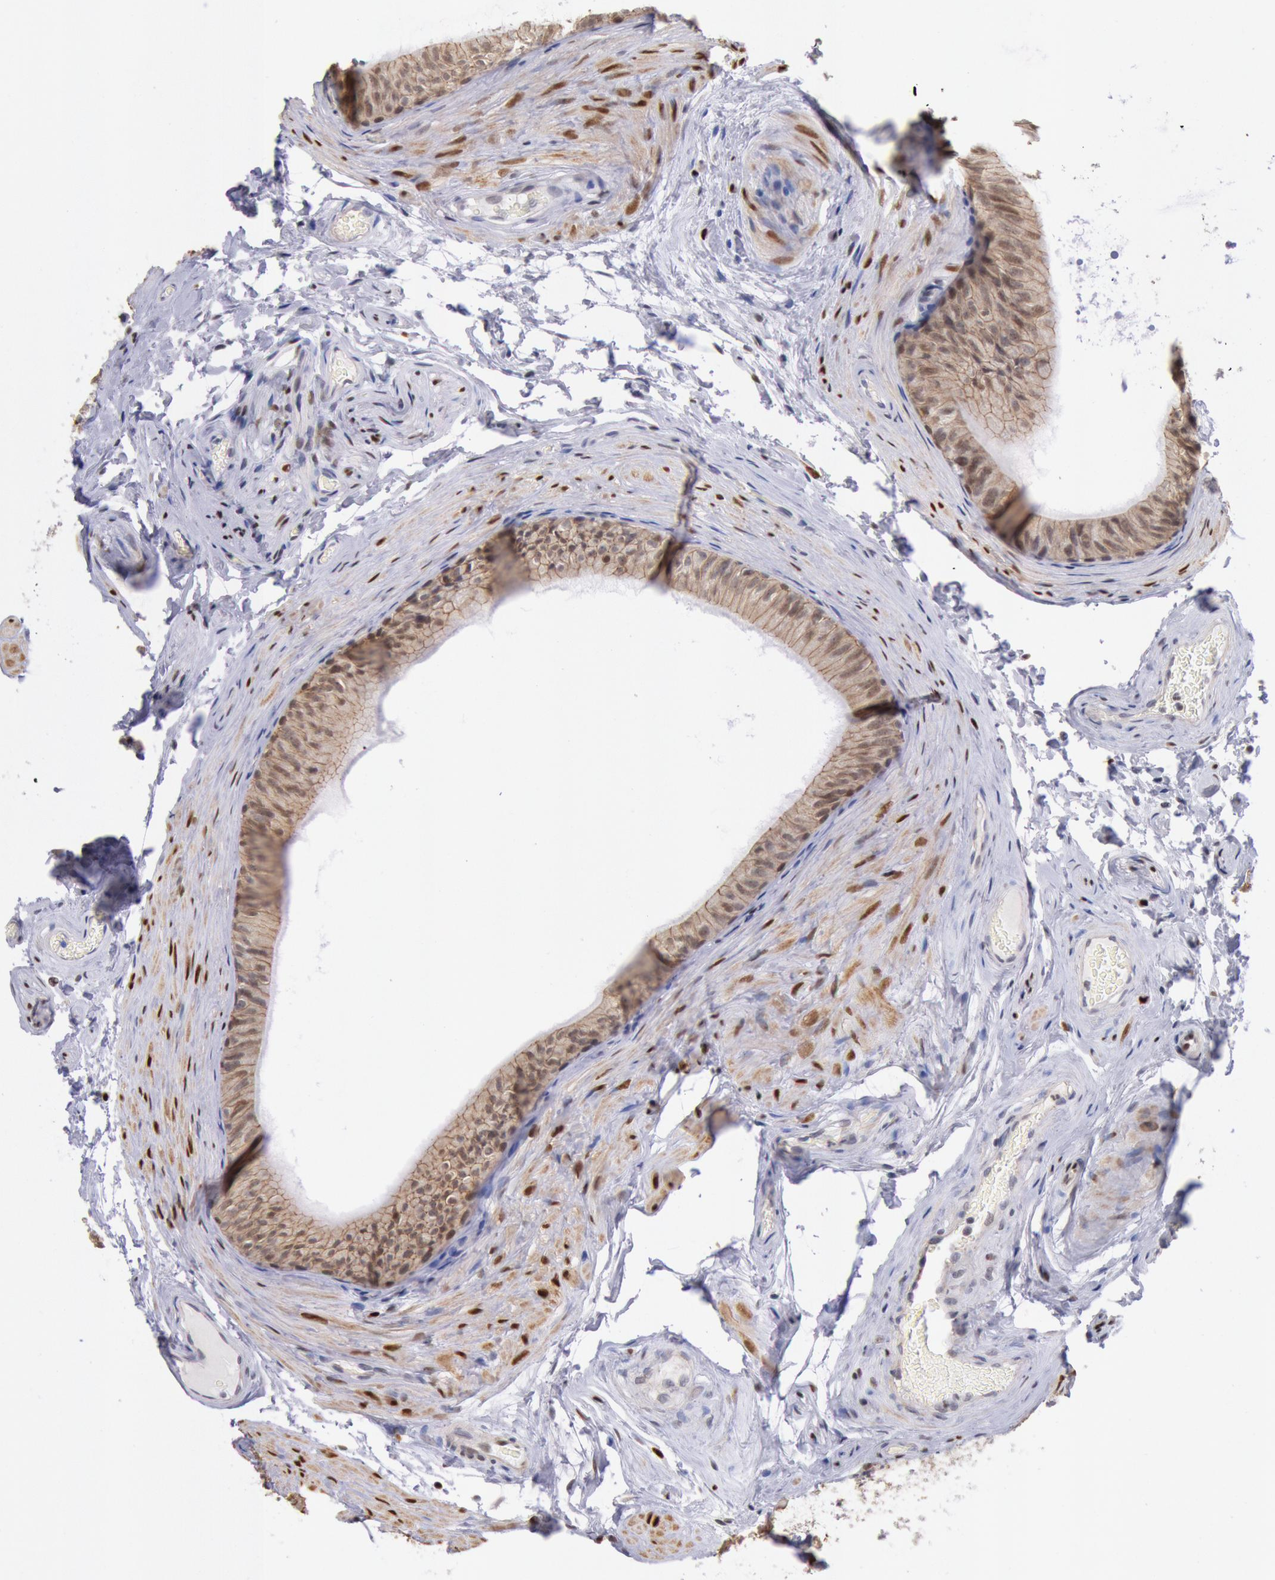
{"staining": {"intensity": "strong", "quantity": ">75%", "location": "nuclear"}, "tissue": "epididymis", "cell_type": "Glandular cells", "image_type": "normal", "snomed": [{"axis": "morphology", "description": "Normal tissue, NOS"}, {"axis": "topography", "description": "Testis"}, {"axis": "topography", "description": "Epididymis"}], "caption": "IHC of unremarkable human epididymis demonstrates high levels of strong nuclear positivity in about >75% of glandular cells.", "gene": "RPS6KA5", "patient": {"sex": "male", "age": 36}}